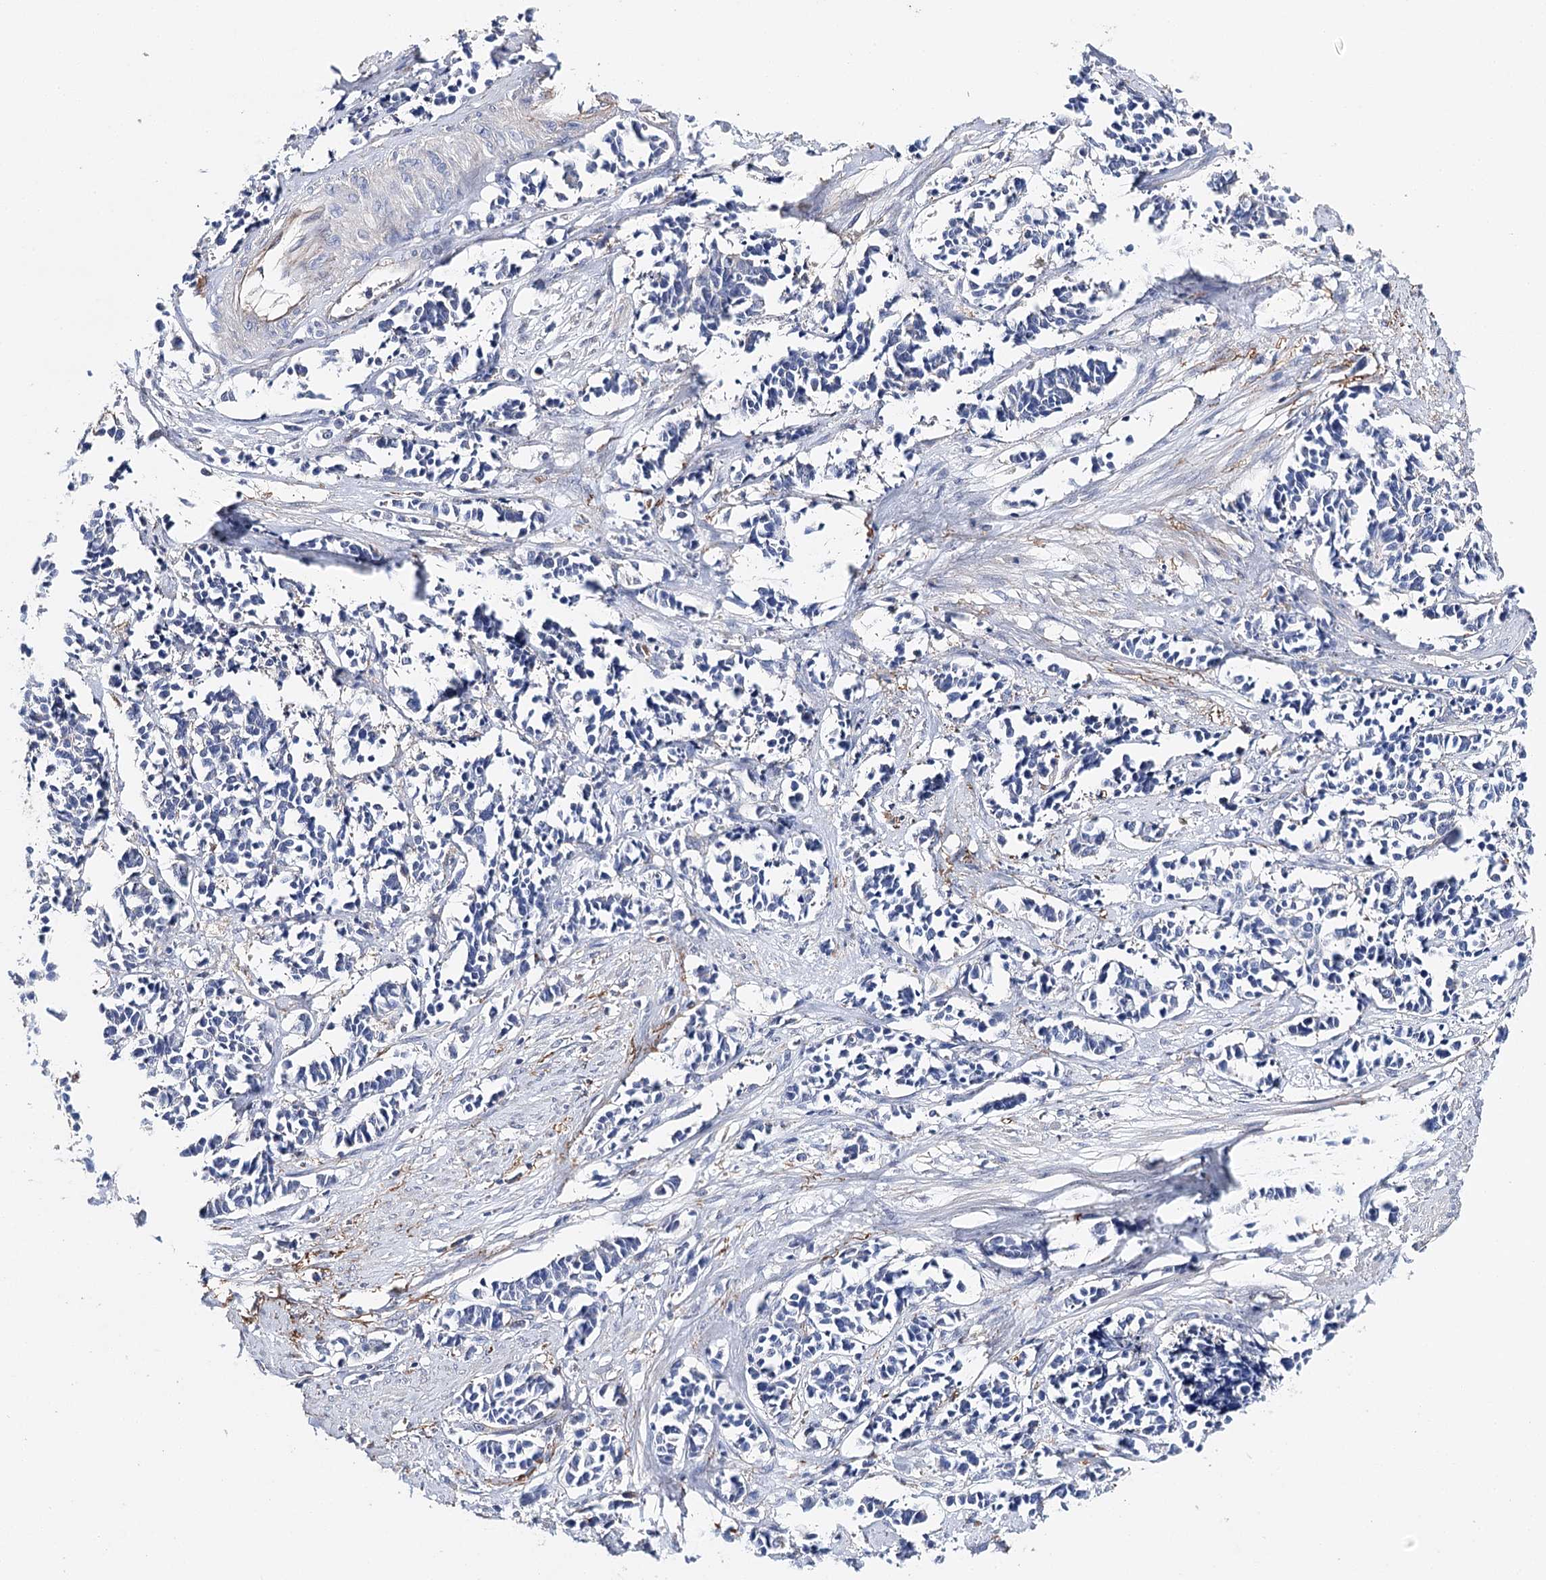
{"staining": {"intensity": "negative", "quantity": "none", "location": "none"}, "tissue": "cervical cancer", "cell_type": "Tumor cells", "image_type": "cancer", "snomed": [{"axis": "morphology", "description": "Normal tissue, NOS"}, {"axis": "morphology", "description": "Squamous cell carcinoma, NOS"}, {"axis": "topography", "description": "Cervix"}], "caption": "Immunohistochemistry (IHC) micrograph of neoplastic tissue: cervical cancer stained with DAB (3,3'-diaminobenzidine) exhibits no significant protein staining in tumor cells. The staining was performed using DAB (3,3'-diaminobenzidine) to visualize the protein expression in brown, while the nuclei were stained in blue with hematoxylin (Magnification: 20x).", "gene": "EPYC", "patient": {"sex": "female", "age": 35}}